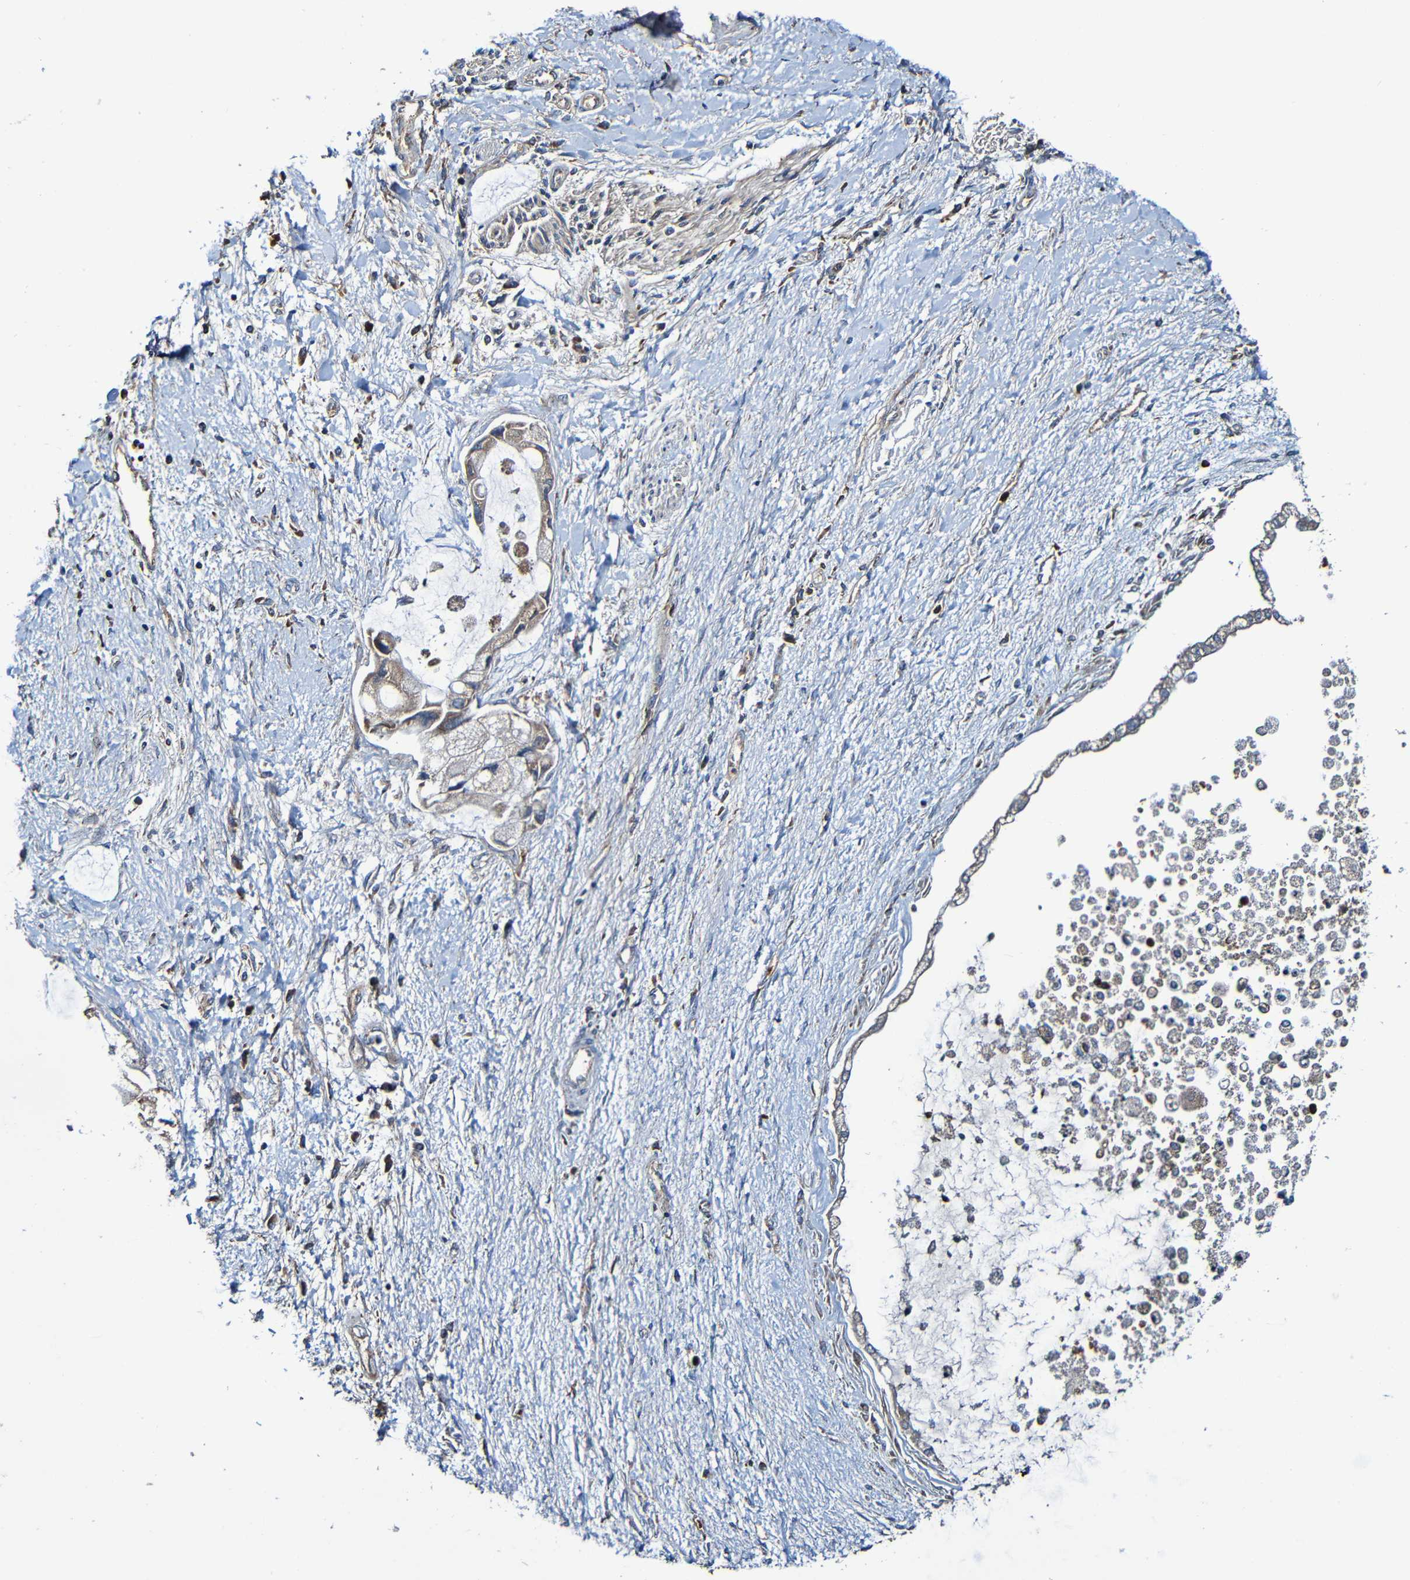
{"staining": {"intensity": "moderate", "quantity": ">75%", "location": "cytoplasmic/membranous"}, "tissue": "liver cancer", "cell_type": "Tumor cells", "image_type": "cancer", "snomed": [{"axis": "morphology", "description": "Cholangiocarcinoma"}, {"axis": "topography", "description": "Liver"}], "caption": "Immunohistochemistry (IHC) (DAB (3,3'-diaminobenzidine)) staining of liver cholangiocarcinoma demonstrates moderate cytoplasmic/membranous protein staining in about >75% of tumor cells.", "gene": "ADAM15", "patient": {"sex": "male", "age": 50}}